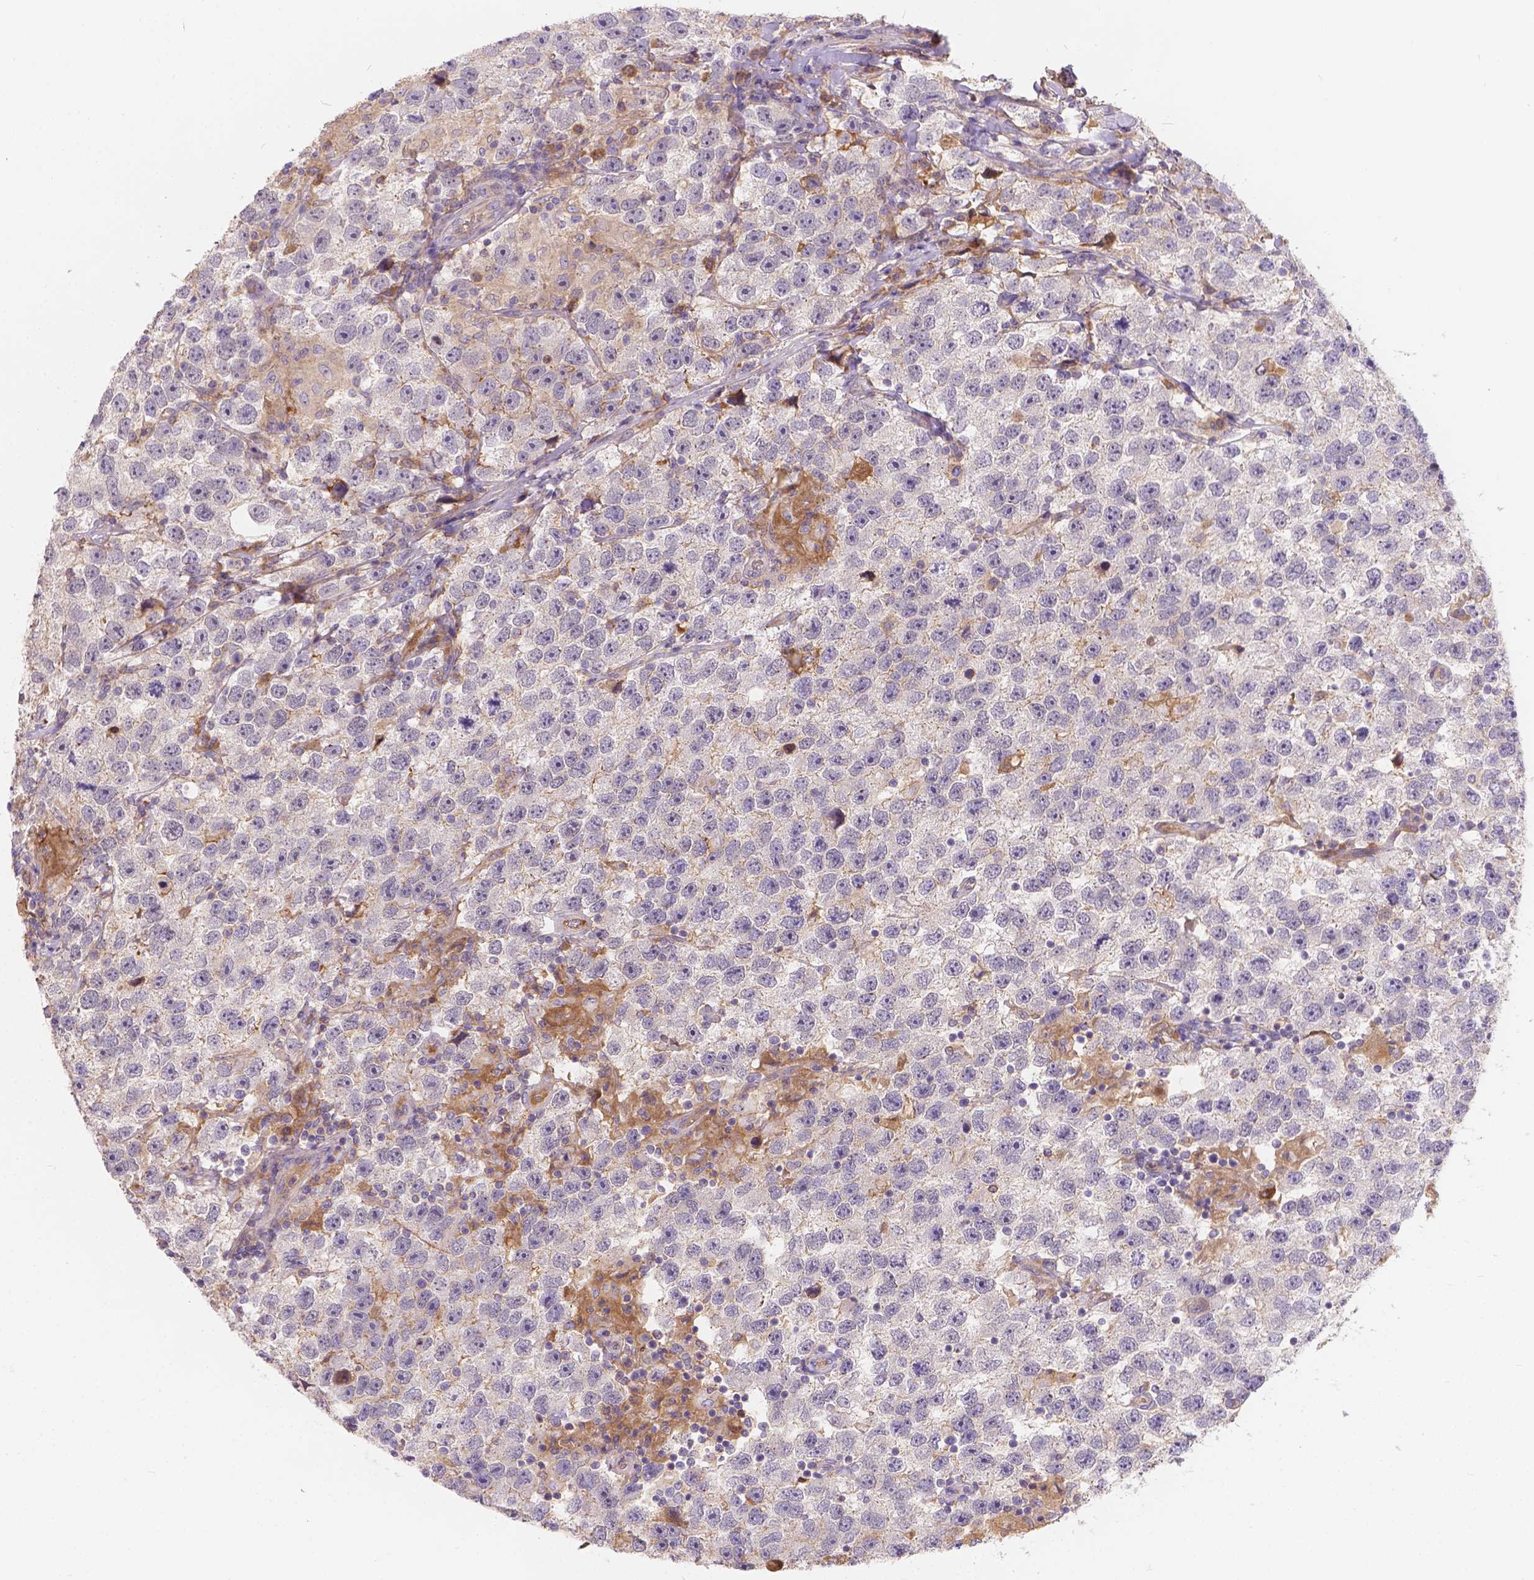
{"staining": {"intensity": "negative", "quantity": "none", "location": "none"}, "tissue": "testis cancer", "cell_type": "Tumor cells", "image_type": "cancer", "snomed": [{"axis": "morphology", "description": "Seminoma, NOS"}, {"axis": "topography", "description": "Testis"}], "caption": "Protein analysis of seminoma (testis) shows no significant staining in tumor cells.", "gene": "CDK10", "patient": {"sex": "male", "age": 26}}